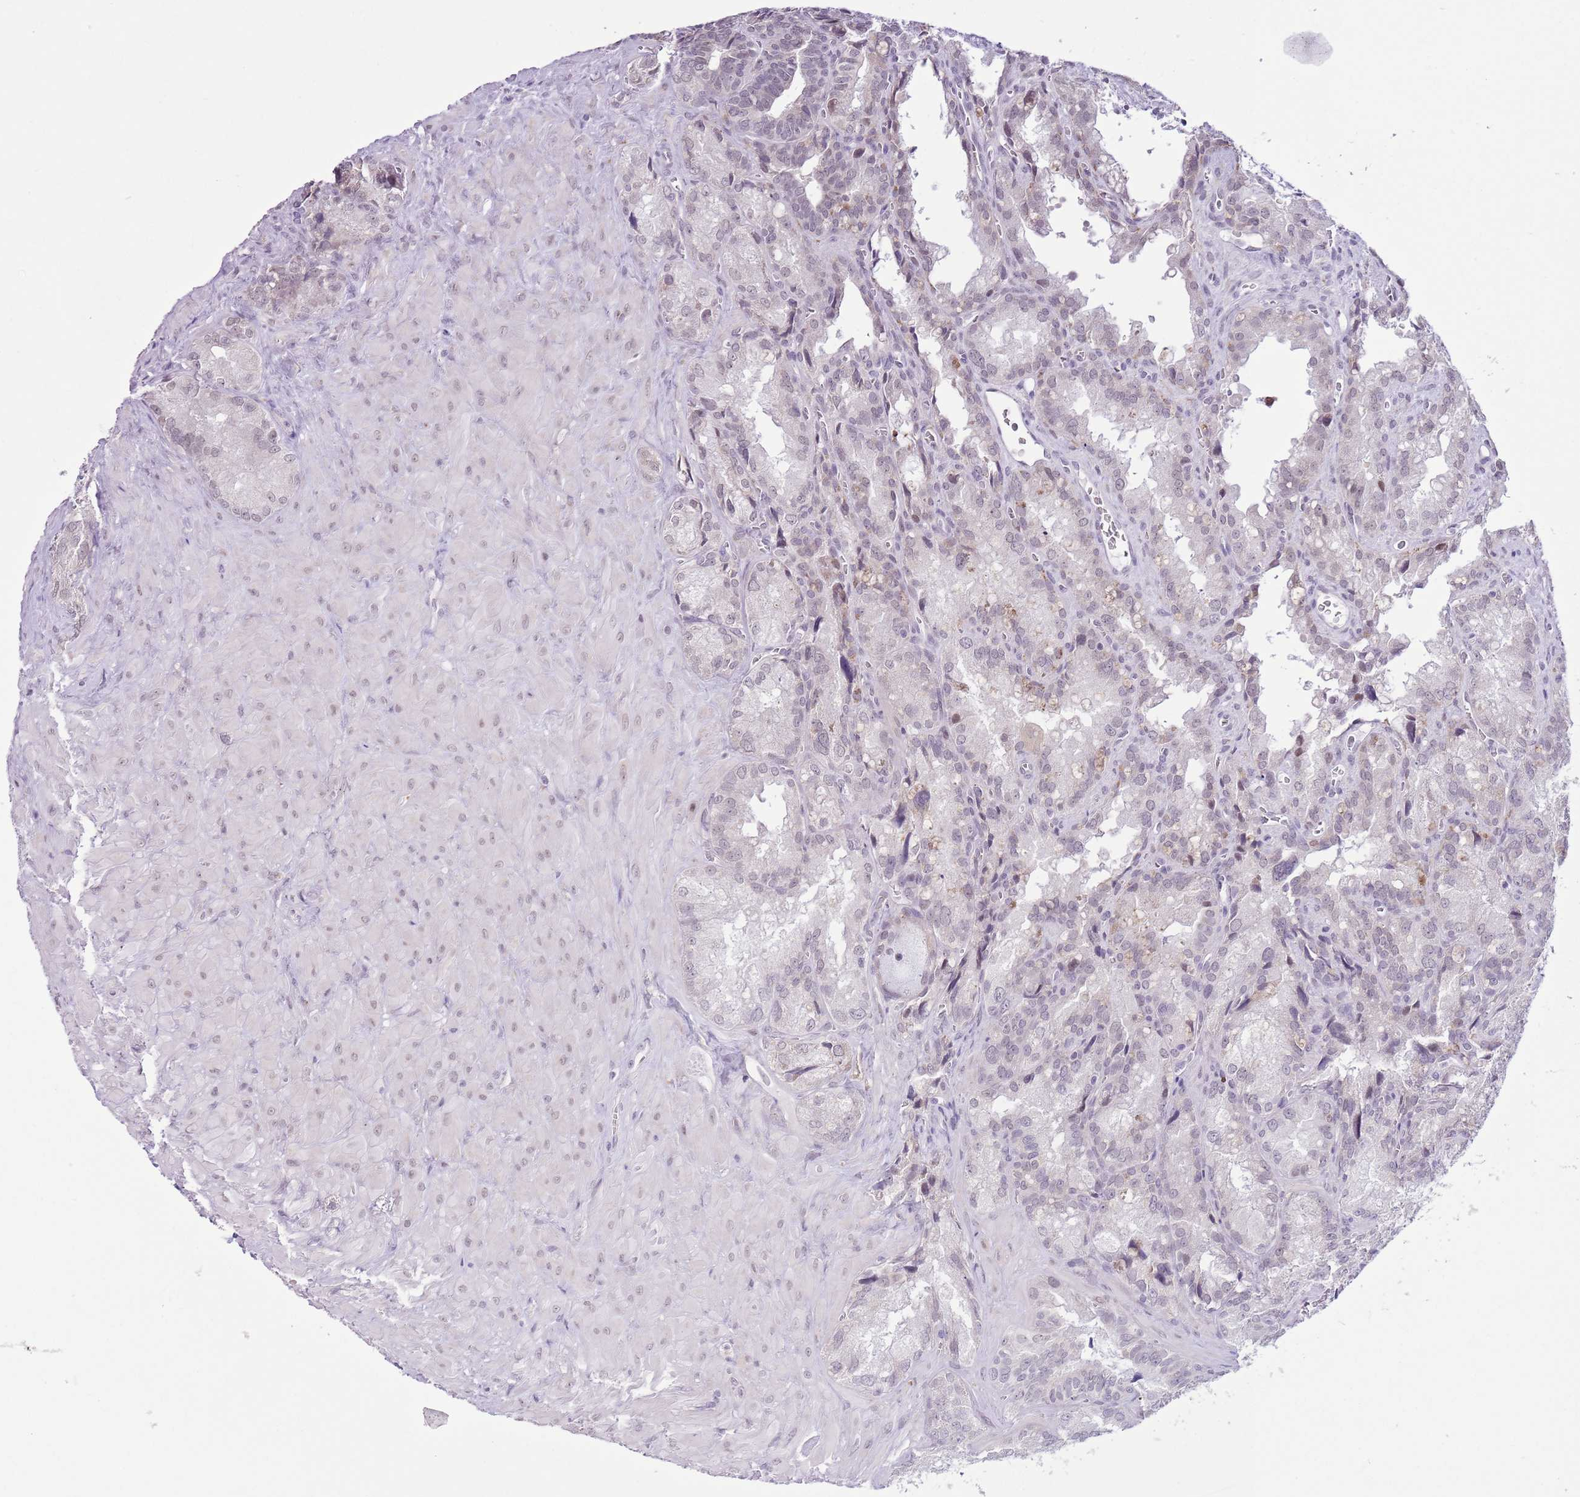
{"staining": {"intensity": "negative", "quantity": "none", "location": "none"}, "tissue": "seminal vesicle", "cell_type": "Glandular cells", "image_type": "normal", "snomed": [{"axis": "morphology", "description": "Normal tissue, NOS"}, {"axis": "topography", "description": "Seminal veicle"}], "caption": "Immunohistochemistry (IHC) image of normal seminal vesicle stained for a protein (brown), which shows no positivity in glandular cells. (DAB (3,3'-diaminobenzidine) immunohistochemistry (IHC) visualized using brightfield microscopy, high magnification).", "gene": "ZNF576", "patient": {"sex": "male", "age": 62}}